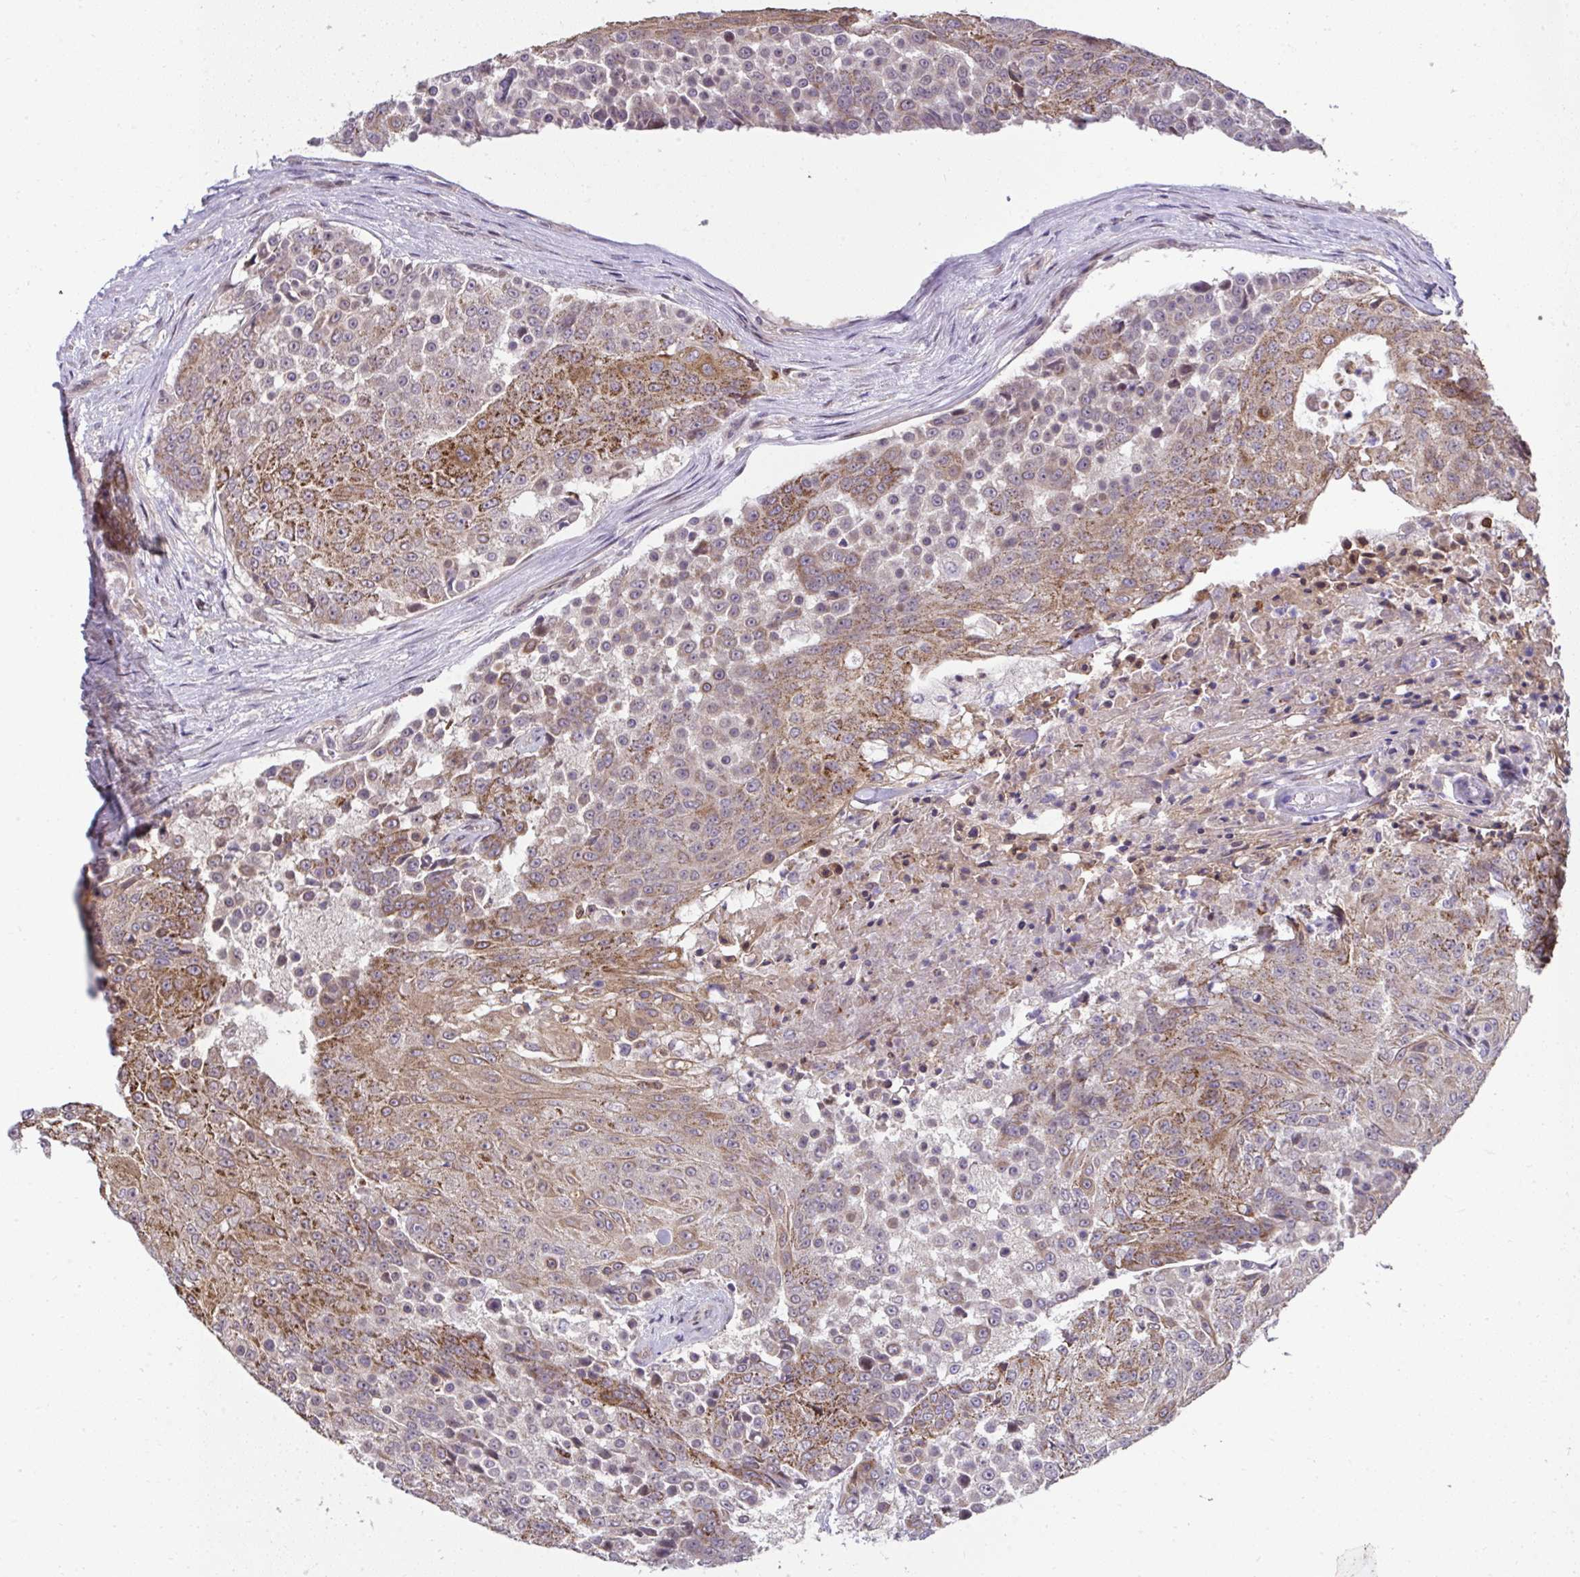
{"staining": {"intensity": "moderate", "quantity": ">75%", "location": "cytoplasmic/membranous"}, "tissue": "urothelial cancer", "cell_type": "Tumor cells", "image_type": "cancer", "snomed": [{"axis": "morphology", "description": "Urothelial carcinoma, High grade"}, {"axis": "topography", "description": "Urinary bladder"}], "caption": "Immunohistochemical staining of human high-grade urothelial carcinoma shows medium levels of moderate cytoplasmic/membranous protein positivity in approximately >75% of tumor cells. (DAB (3,3'-diaminobenzidine) IHC, brown staining for protein, blue staining for nuclei).", "gene": "RDH14", "patient": {"sex": "female", "age": 63}}